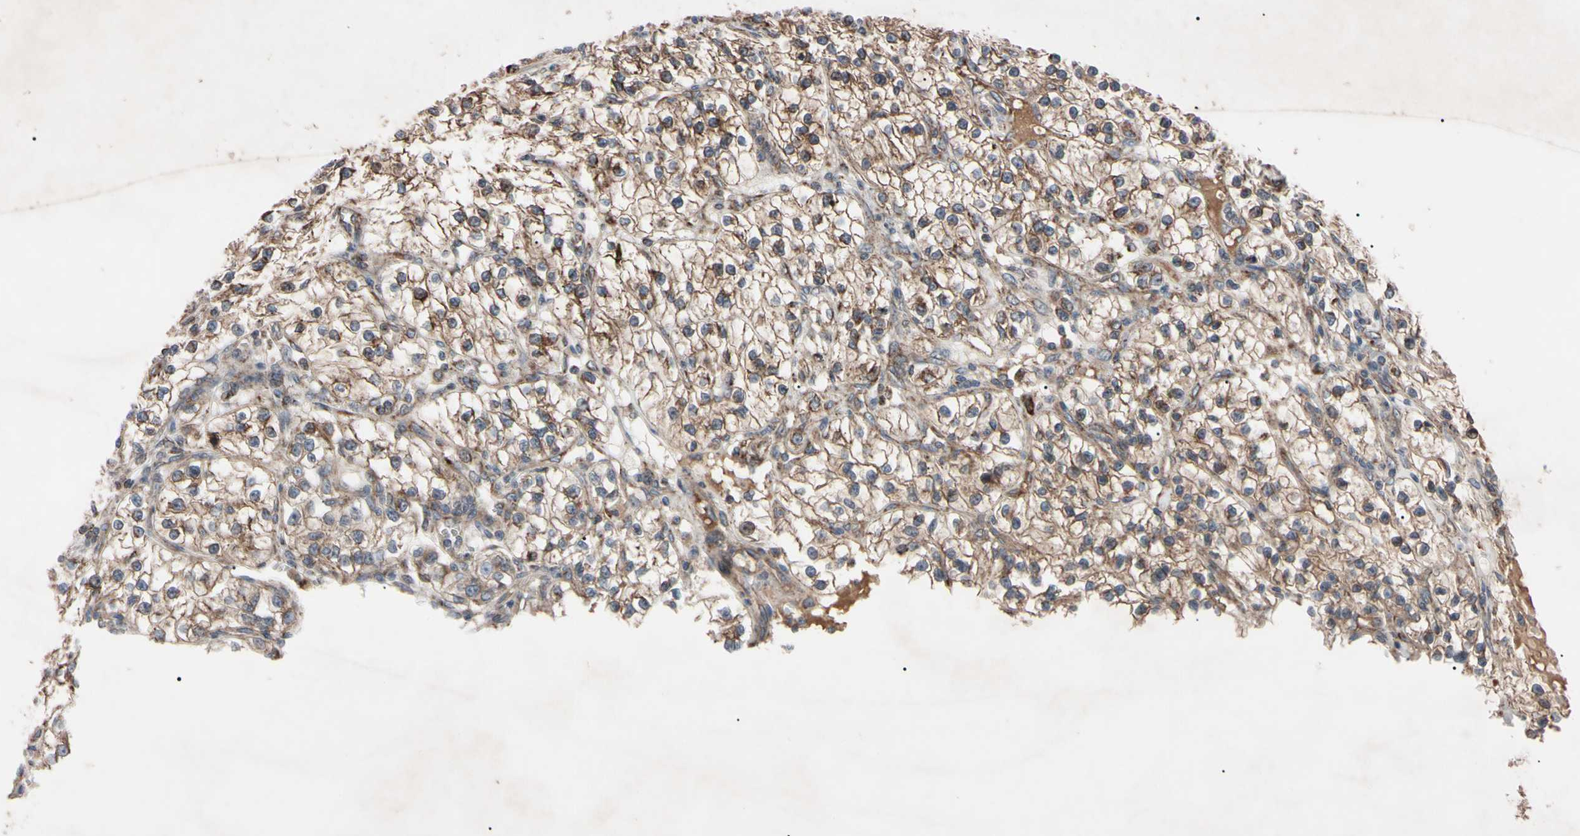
{"staining": {"intensity": "weak", "quantity": "25%-75%", "location": "none"}, "tissue": "renal cancer", "cell_type": "Tumor cells", "image_type": "cancer", "snomed": [{"axis": "morphology", "description": "Adenocarcinoma, NOS"}, {"axis": "topography", "description": "Kidney"}], "caption": "About 25%-75% of tumor cells in human adenocarcinoma (renal) exhibit weak None protein positivity as visualized by brown immunohistochemical staining.", "gene": "TNFRSF1A", "patient": {"sex": "female", "age": 57}}